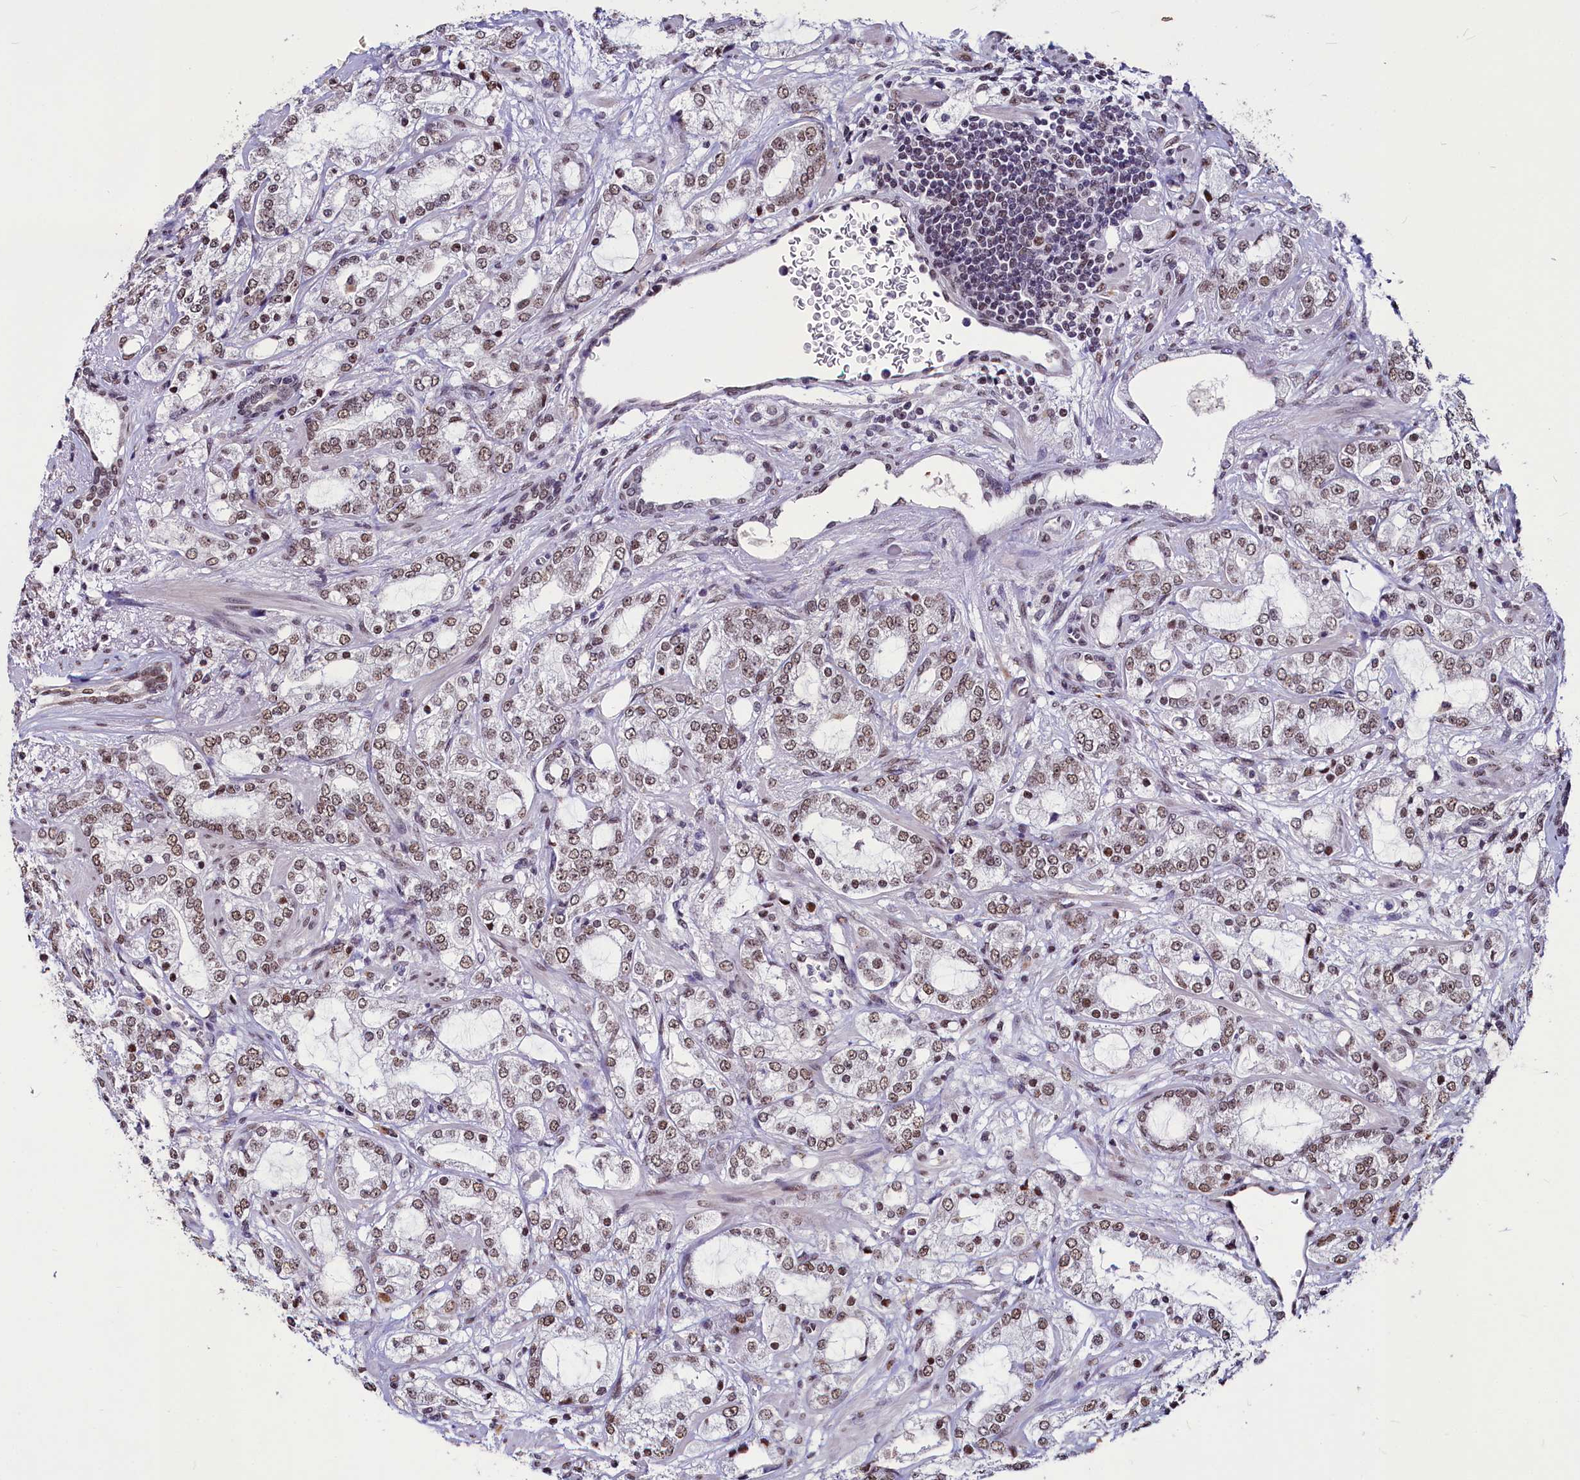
{"staining": {"intensity": "moderate", "quantity": ">75%", "location": "nuclear"}, "tissue": "prostate cancer", "cell_type": "Tumor cells", "image_type": "cancer", "snomed": [{"axis": "morphology", "description": "Adenocarcinoma, High grade"}, {"axis": "topography", "description": "Prostate"}], "caption": "A histopathology image of prostate adenocarcinoma (high-grade) stained for a protein shows moderate nuclear brown staining in tumor cells. (DAB (3,3'-diaminobenzidine) IHC with brightfield microscopy, high magnification).", "gene": "PARPBP", "patient": {"sex": "male", "age": 64}}